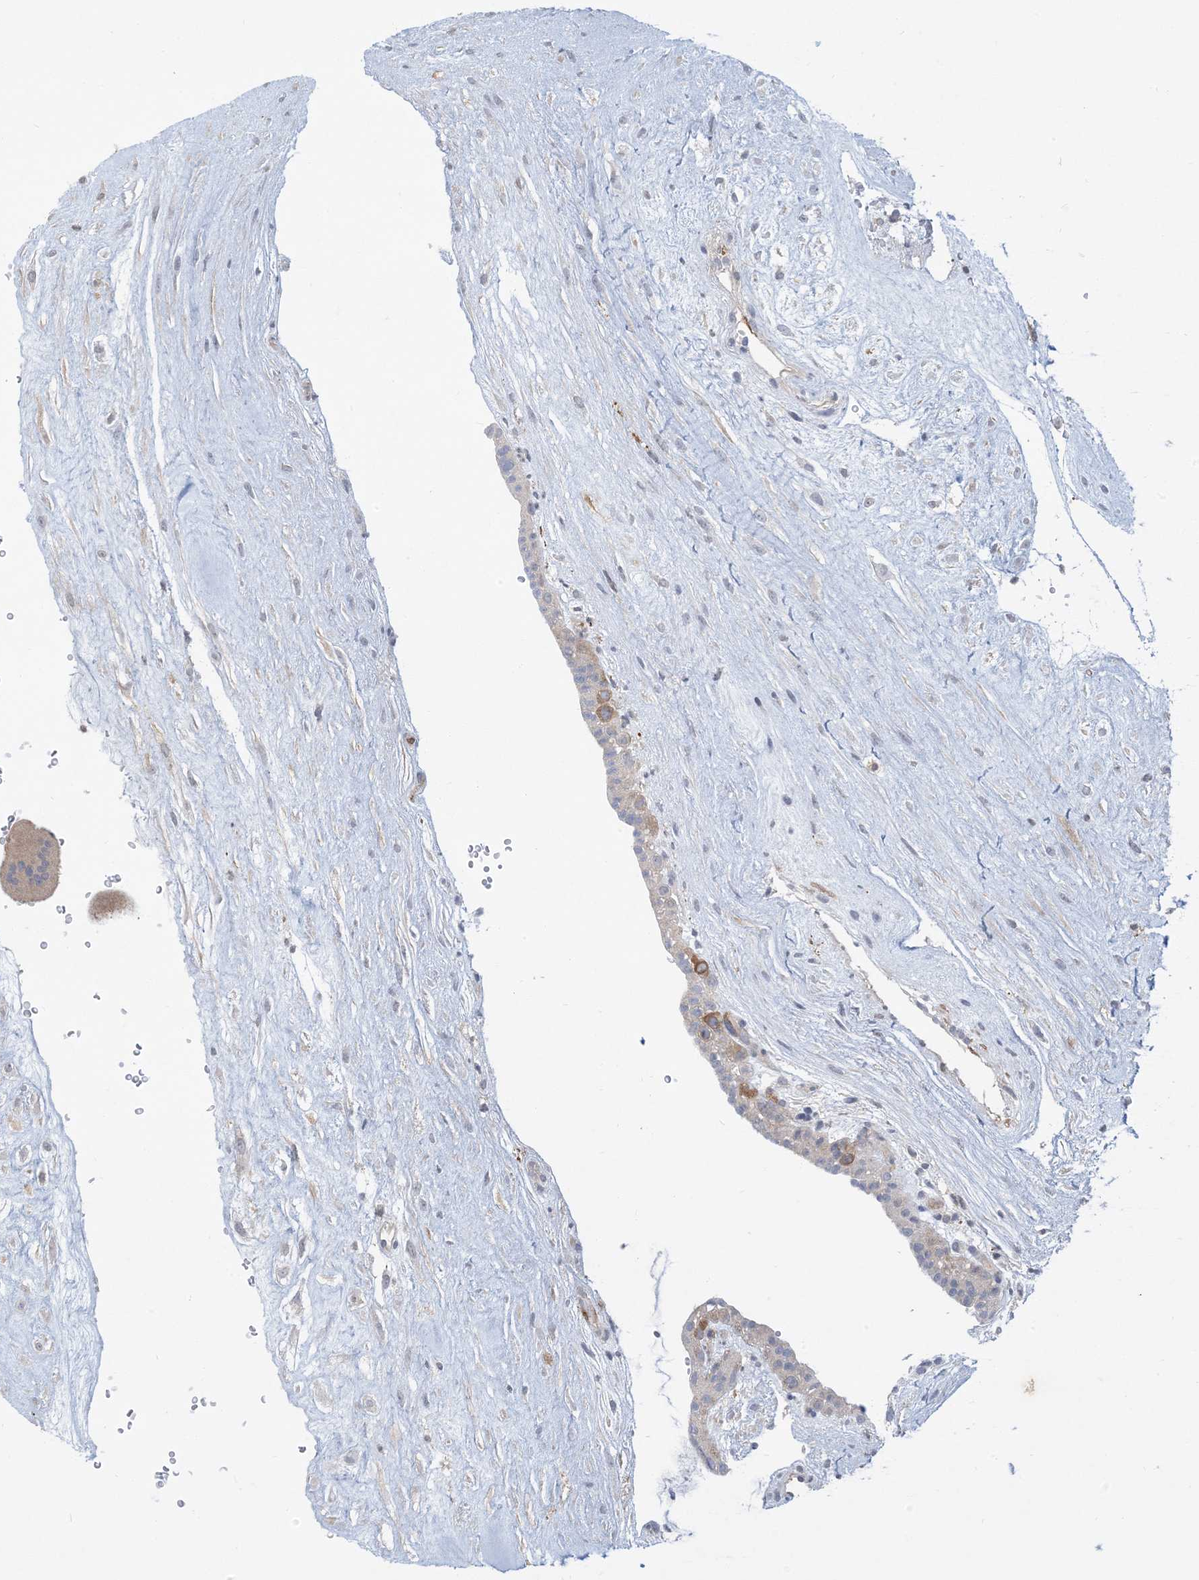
{"staining": {"intensity": "weak", "quantity": ">75%", "location": "cytoplasmic/membranous"}, "tissue": "placenta", "cell_type": "Decidual cells", "image_type": "normal", "snomed": [{"axis": "morphology", "description": "Normal tissue, NOS"}, {"axis": "topography", "description": "Placenta"}], "caption": "Placenta stained with DAB (3,3'-diaminobenzidine) immunohistochemistry (IHC) exhibits low levels of weak cytoplasmic/membranous expression in approximately >75% of decidual cells. Using DAB (3,3'-diaminobenzidine) (brown) and hematoxylin (blue) stains, captured at high magnification using brightfield microscopy.", "gene": "AOC1", "patient": {"sex": "female", "age": 18}}